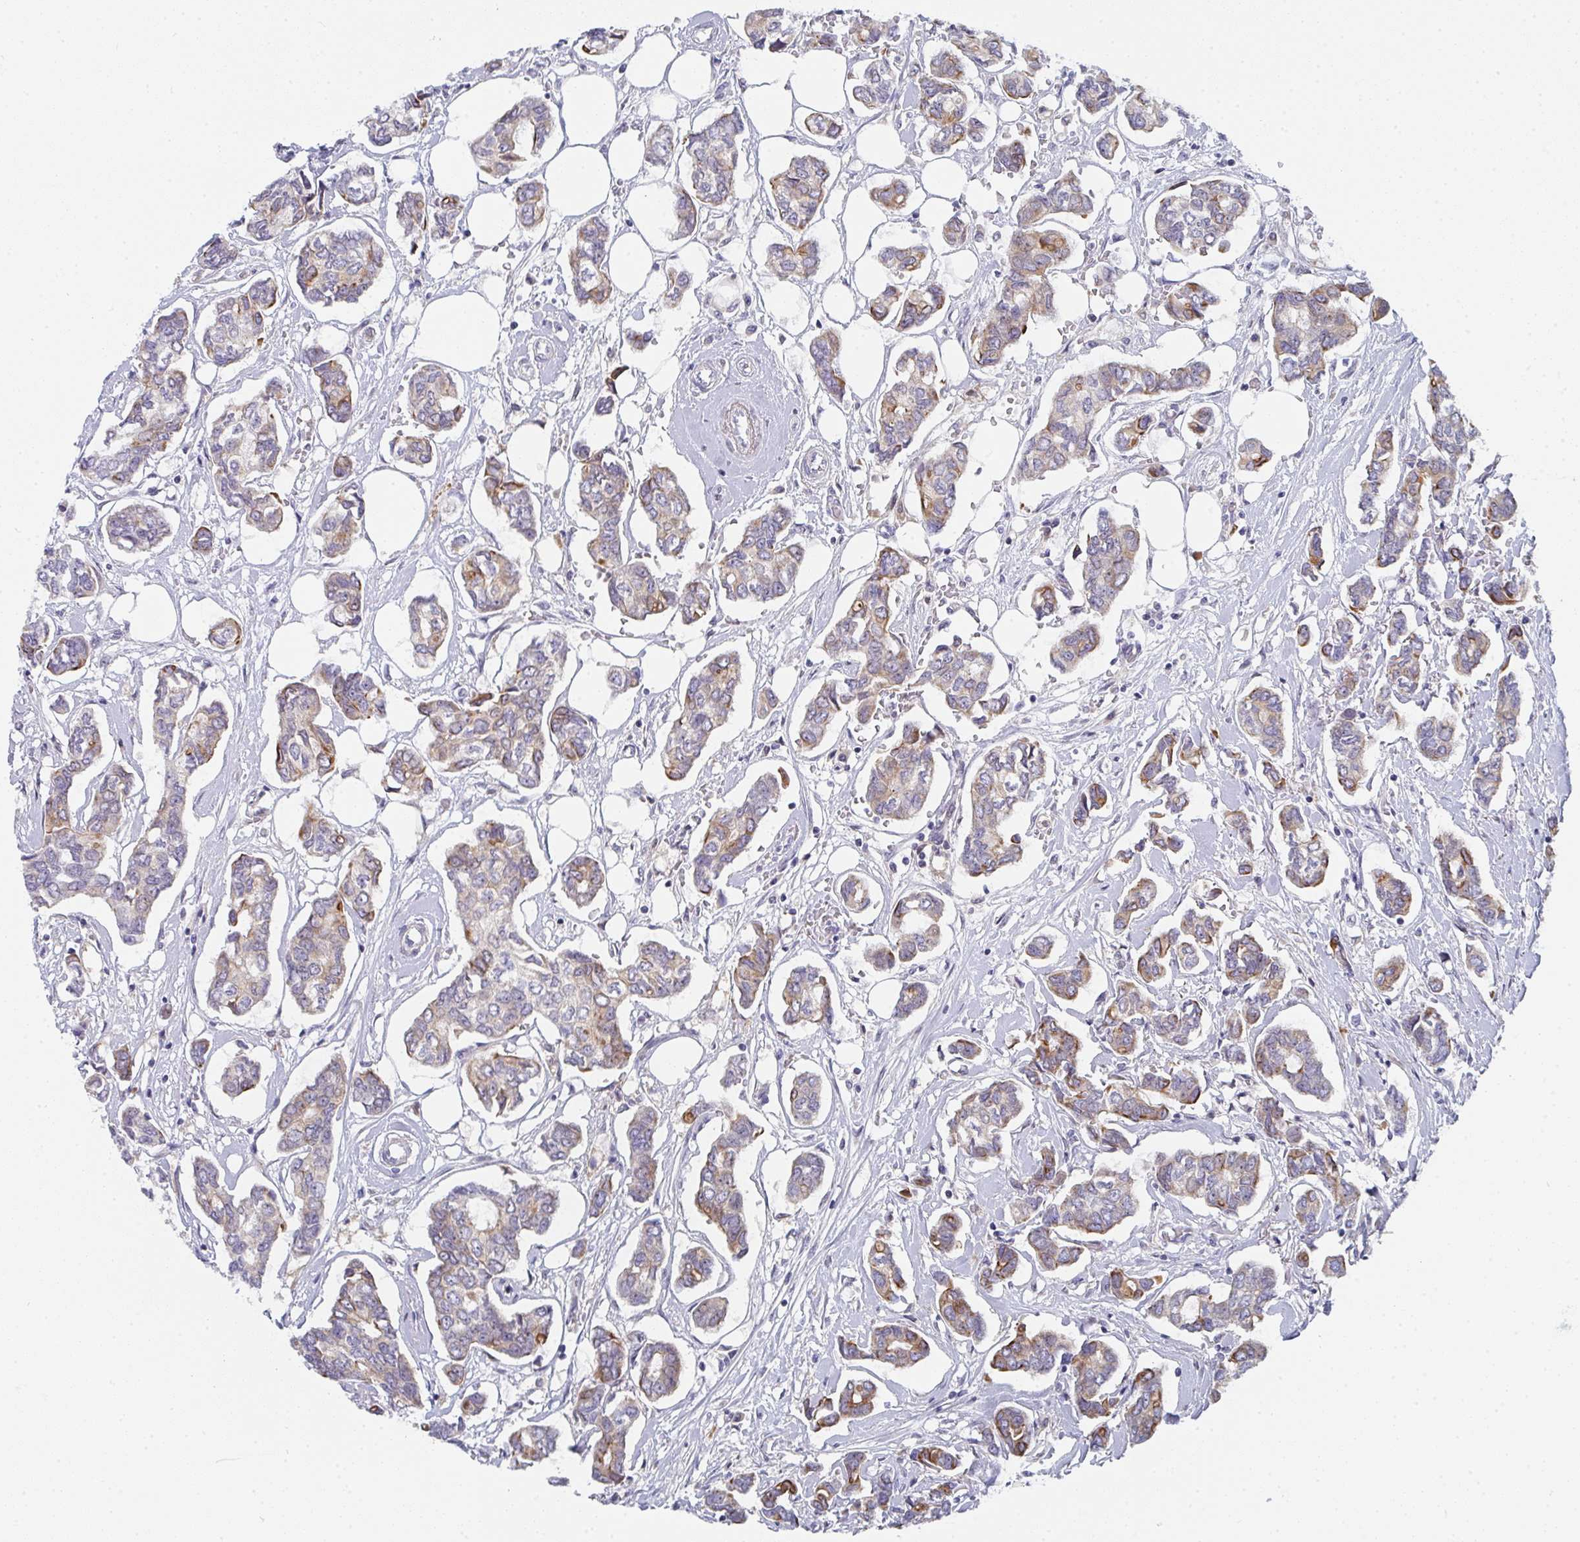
{"staining": {"intensity": "moderate", "quantity": "25%-75%", "location": "cytoplasmic/membranous"}, "tissue": "breast cancer", "cell_type": "Tumor cells", "image_type": "cancer", "snomed": [{"axis": "morphology", "description": "Duct carcinoma"}, {"axis": "topography", "description": "Breast"}], "caption": "A photomicrograph of breast cancer (infiltrating ductal carcinoma) stained for a protein reveals moderate cytoplasmic/membranous brown staining in tumor cells.", "gene": "KLHL33", "patient": {"sex": "female", "age": 73}}